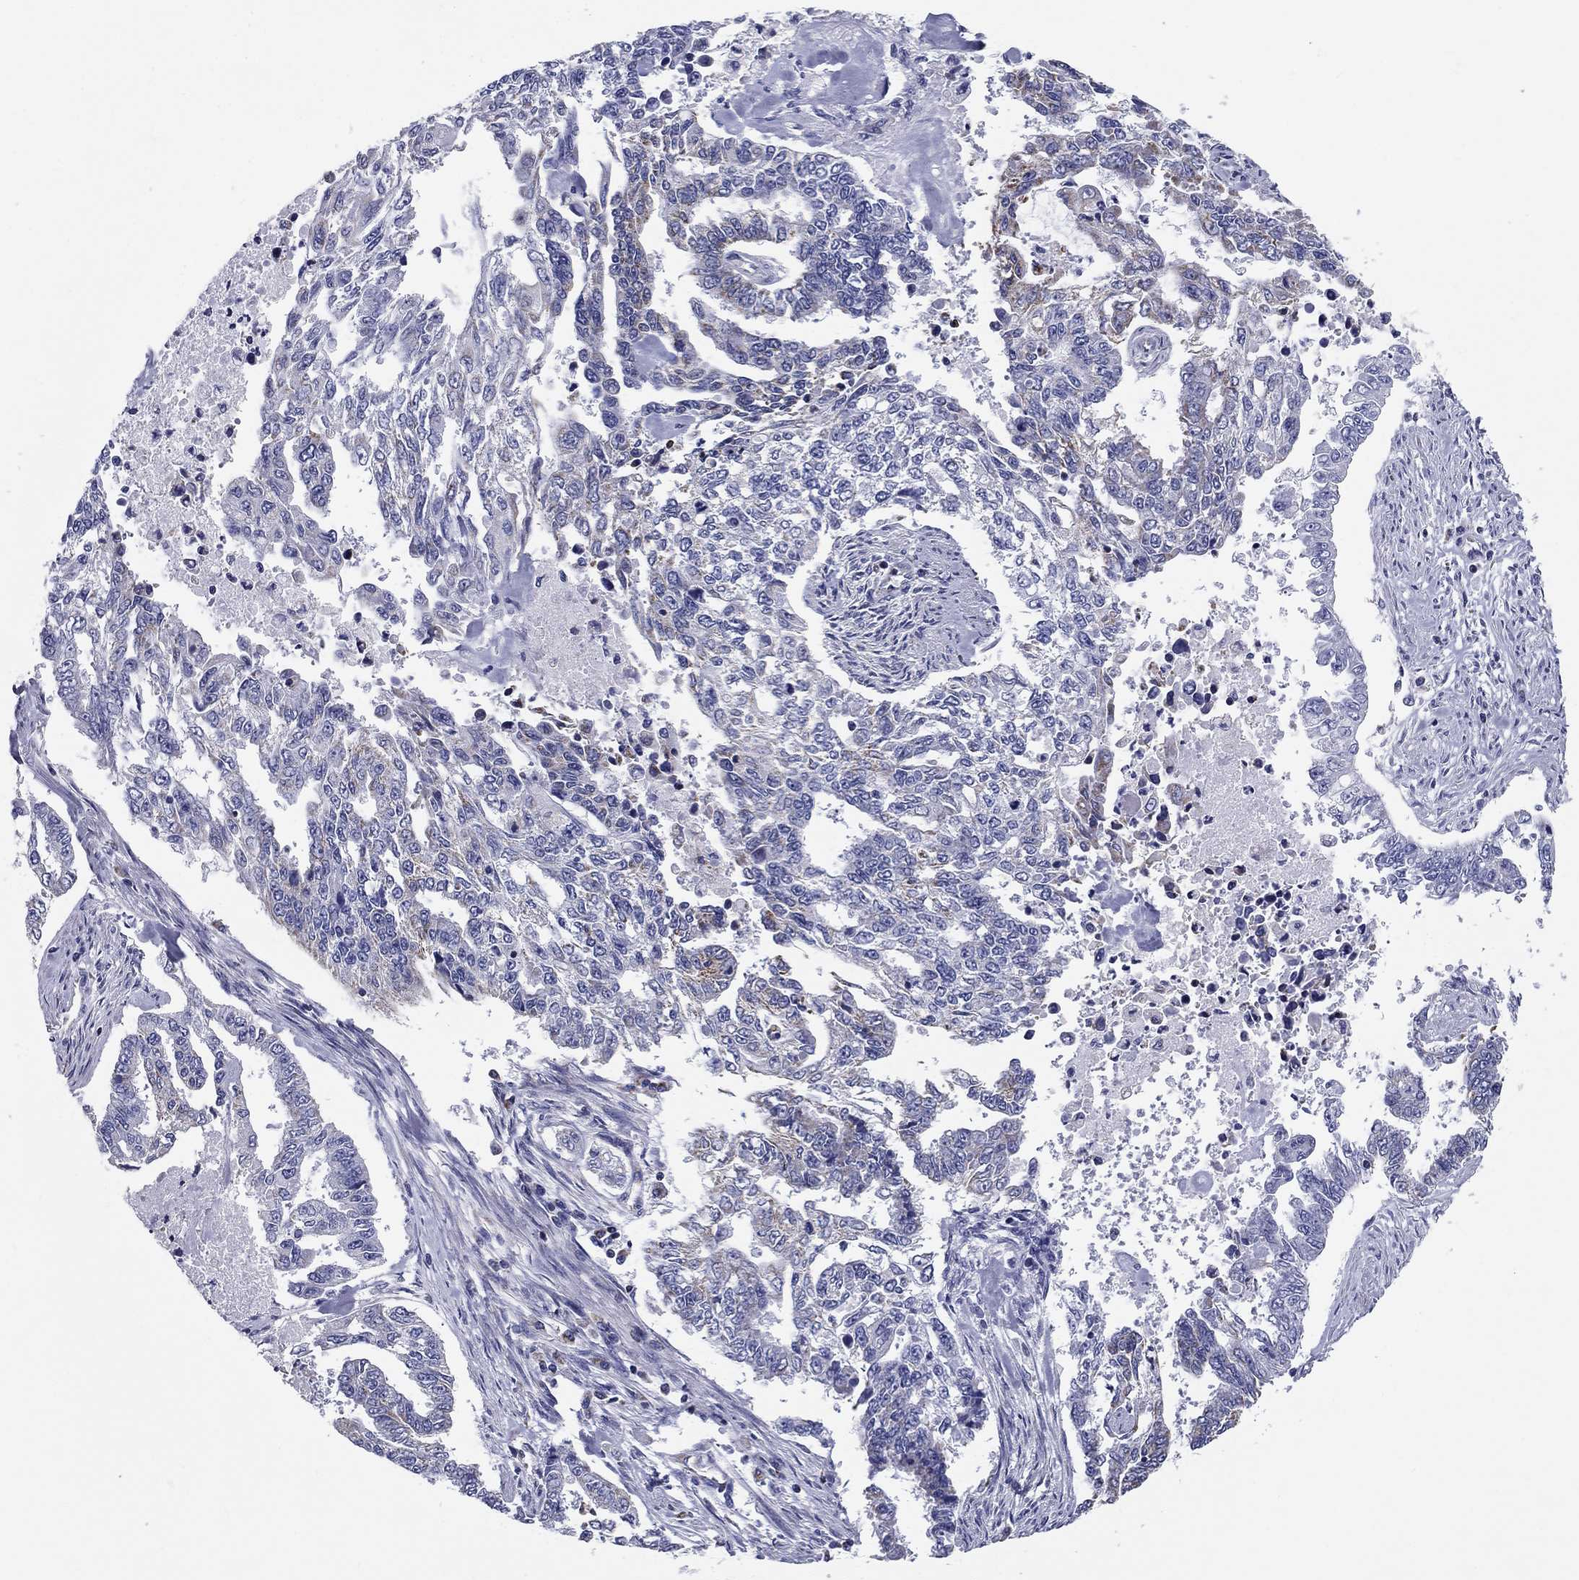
{"staining": {"intensity": "negative", "quantity": "none", "location": "none"}, "tissue": "endometrial cancer", "cell_type": "Tumor cells", "image_type": "cancer", "snomed": [{"axis": "morphology", "description": "Adenocarcinoma, NOS"}, {"axis": "topography", "description": "Uterus"}], "caption": "This is an immunohistochemistry (IHC) micrograph of endometrial cancer (adenocarcinoma). There is no positivity in tumor cells.", "gene": "UPB1", "patient": {"sex": "female", "age": 59}}